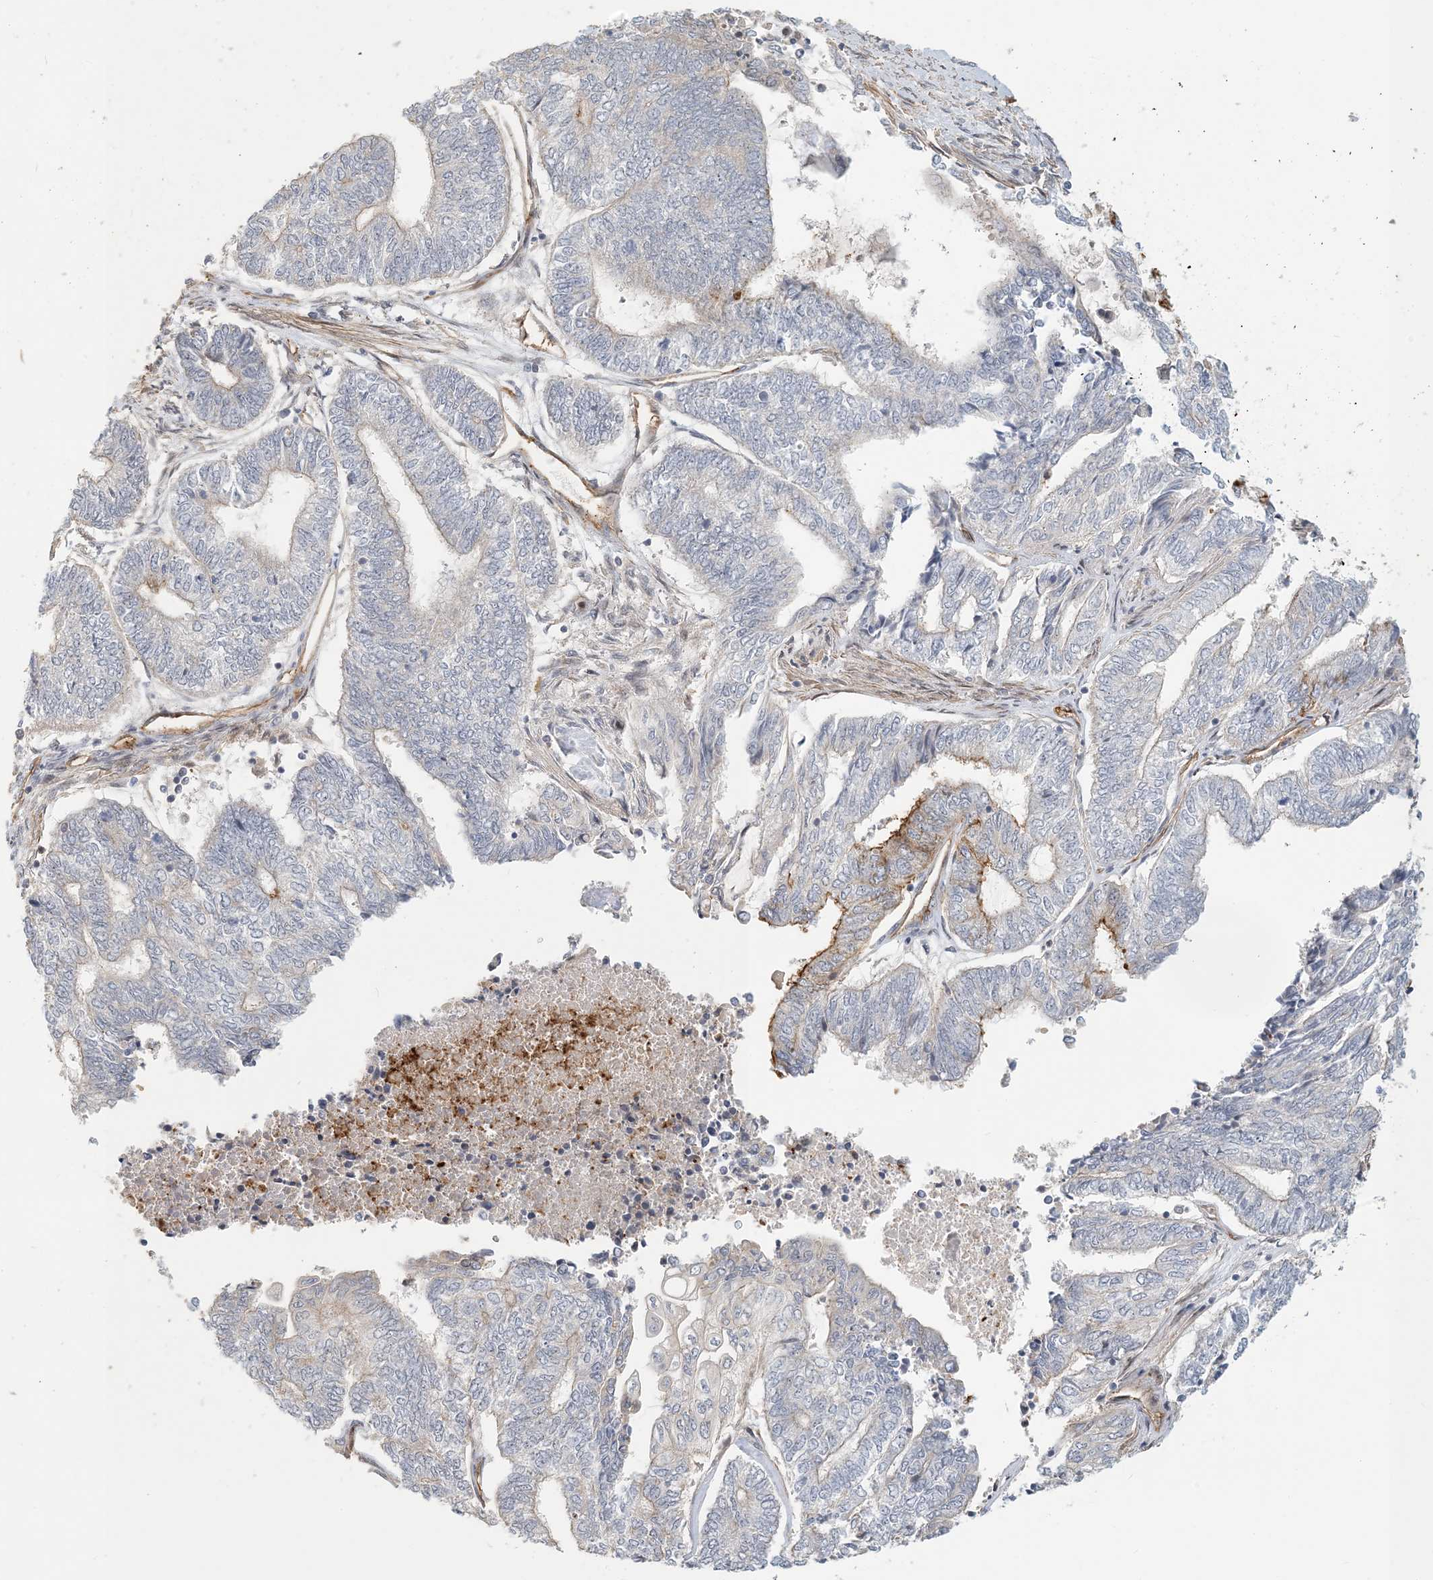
{"staining": {"intensity": "moderate", "quantity": "<25%", "location": "cytoplasmic/membranous"}, "tissue": "endometrial cancer", "cell_type": "Tumor cells", "image_type": "cancer", "snomed": [{"axis": "morphology", "description": "Adenocarcinoma, NOS"}, {"axis": "topography", "description": "Uterus"}, {"axis": "topography", "description": "Endometrium"}], "caption": "There is low levels of moderate cytoplasmic/membranous positivity in tumor cells of endometrial adenocarcinoma, as demonstrated by immunohistochemical staining (brown color).", "gene": "MAPKBP1", "patient": {"sex": "female", "age": 70}}